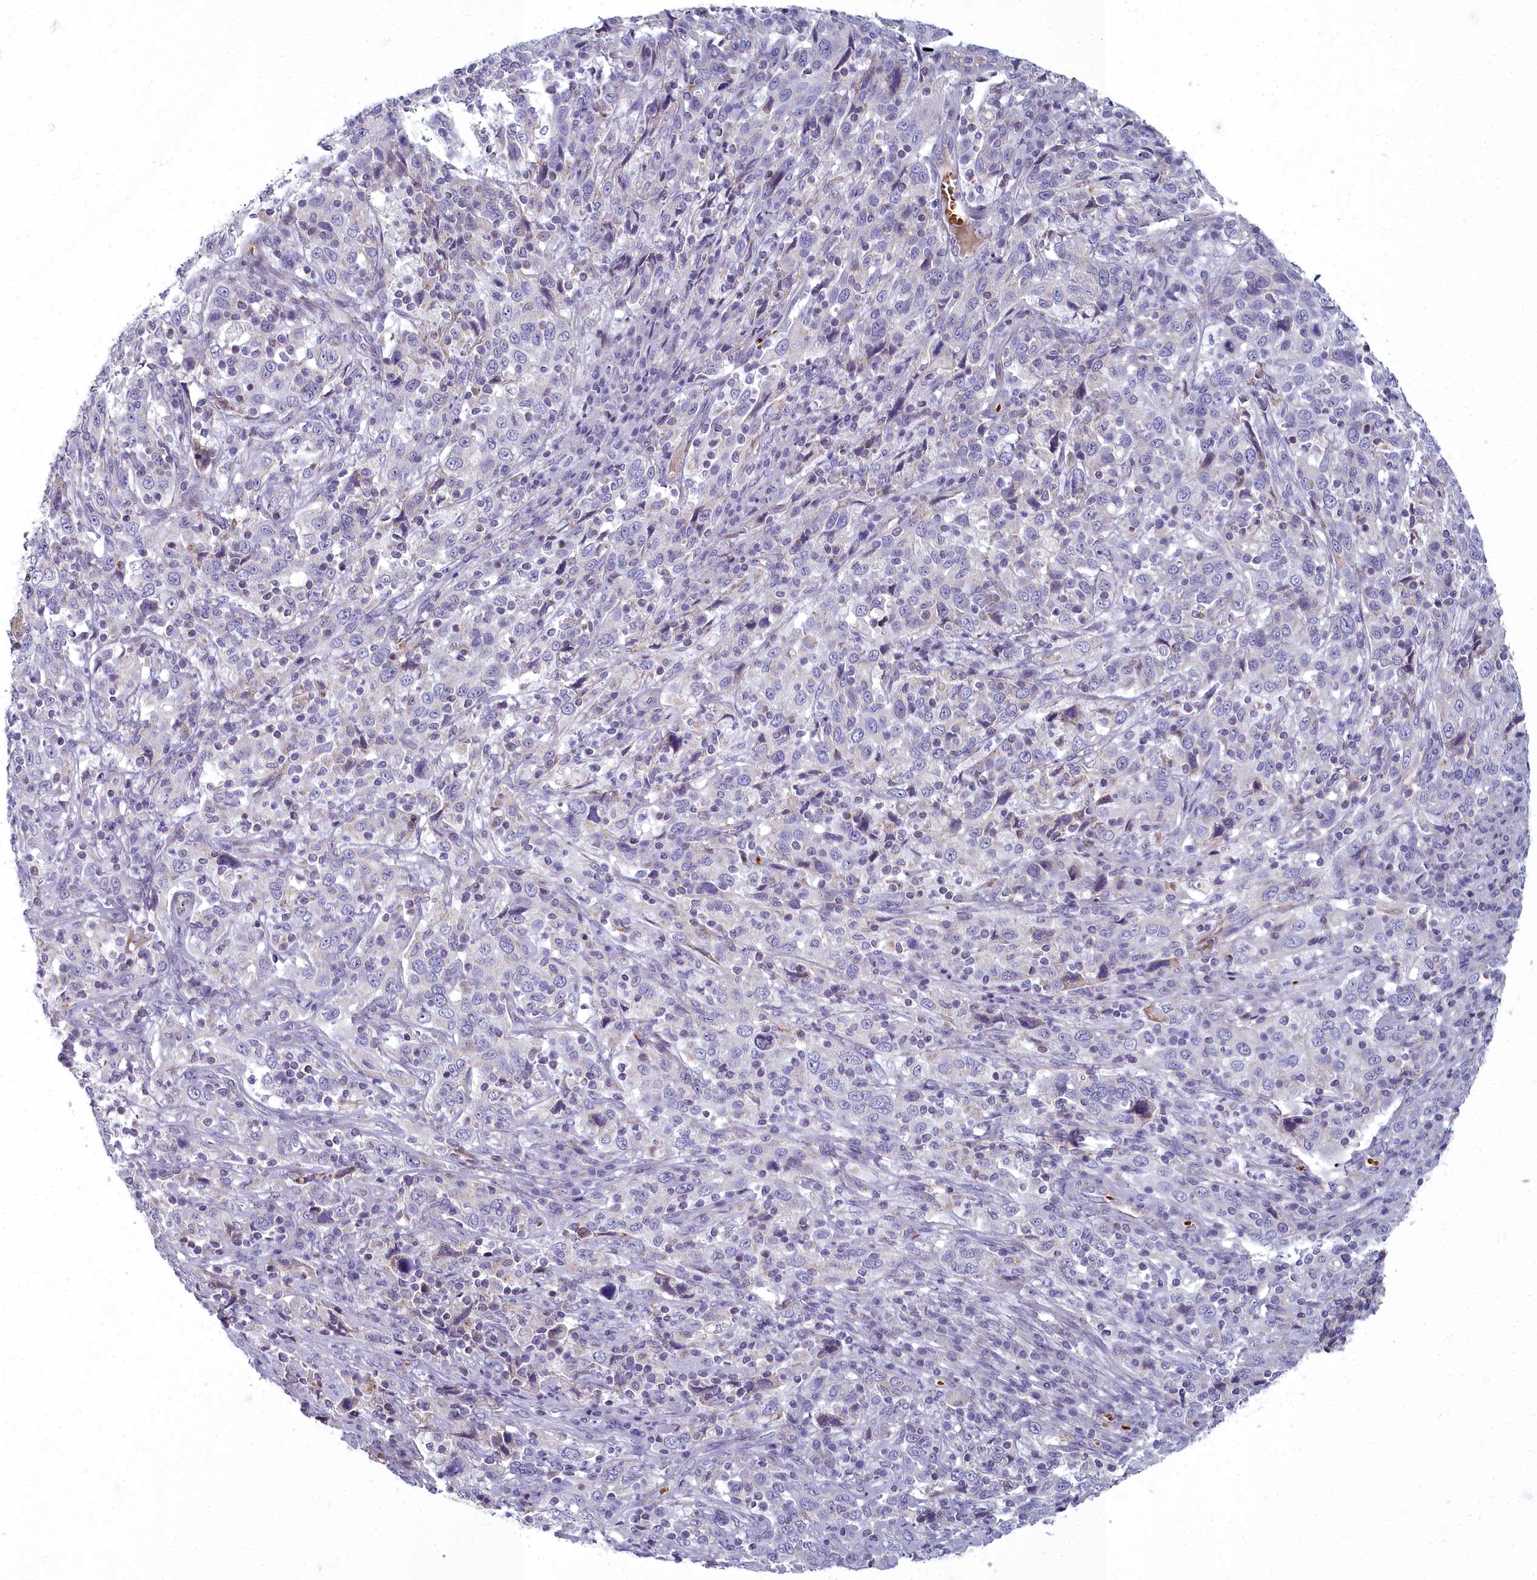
{"staining": {"intensity": "negative", "quantity": "none", "location": "none"}, "tissue": "cervical cancer", "cell_type": "Tumor cells", "image_type": "cancer", "snomed": [{"axis": "morphology", "description": "Squamous cell carcinoma, NOS"}, {"axis": "topography", "description": "Cervix"}], "caption": "IHC micrograph of cervical cancer stained for a protein (brown), which demonstrates no positivity in tumor cells. (Immunohistochemistry, brightfield microscopy, high magnification).", "gene": "ARL15", "patient": {"sex": "female", "age": 46}}